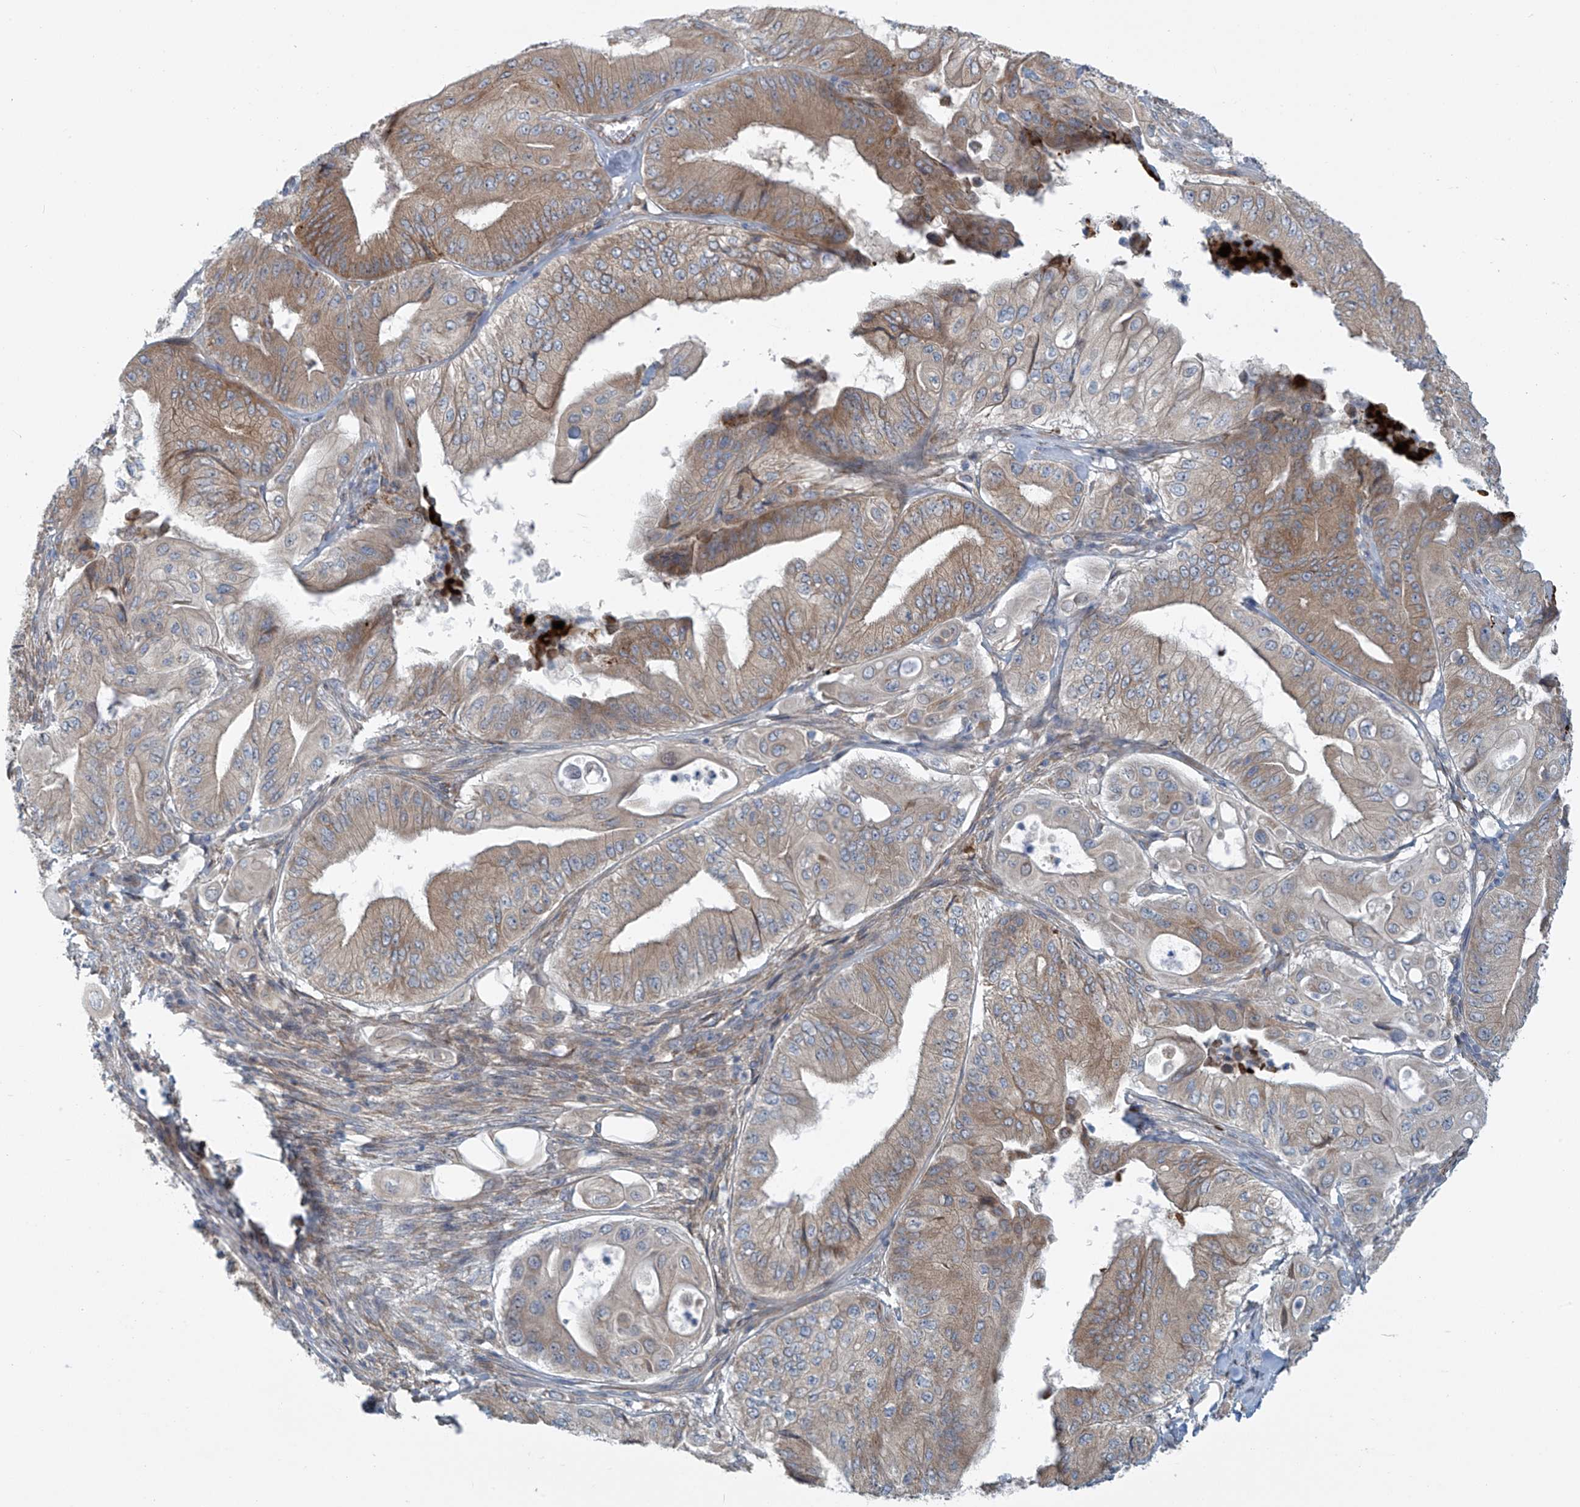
{"staining": {"intensity": "moderate", "quantity": "25%-75%", "location": "cytoplasmic/membranous"}, "tissue": "pancreatic cancer", "cell_type": "Tumor cells", "image_type": "cancer", "snomed": [{"axis": "morphology", "description": "Adenocarcinoma, NOS"}, {"axis": "topography", "description": "Pancreas"}], "caption": "DAB (3,3'-diaminobenzidine) immunohistochemical staining of human adenocarcinoma (pancreatic) displays moderate cytoplasmic/membranous protein staining in approximately 25%-75% of tumor cells.", "gene": "LZTS3", "patient": {"sex": "female", "age": 77}}